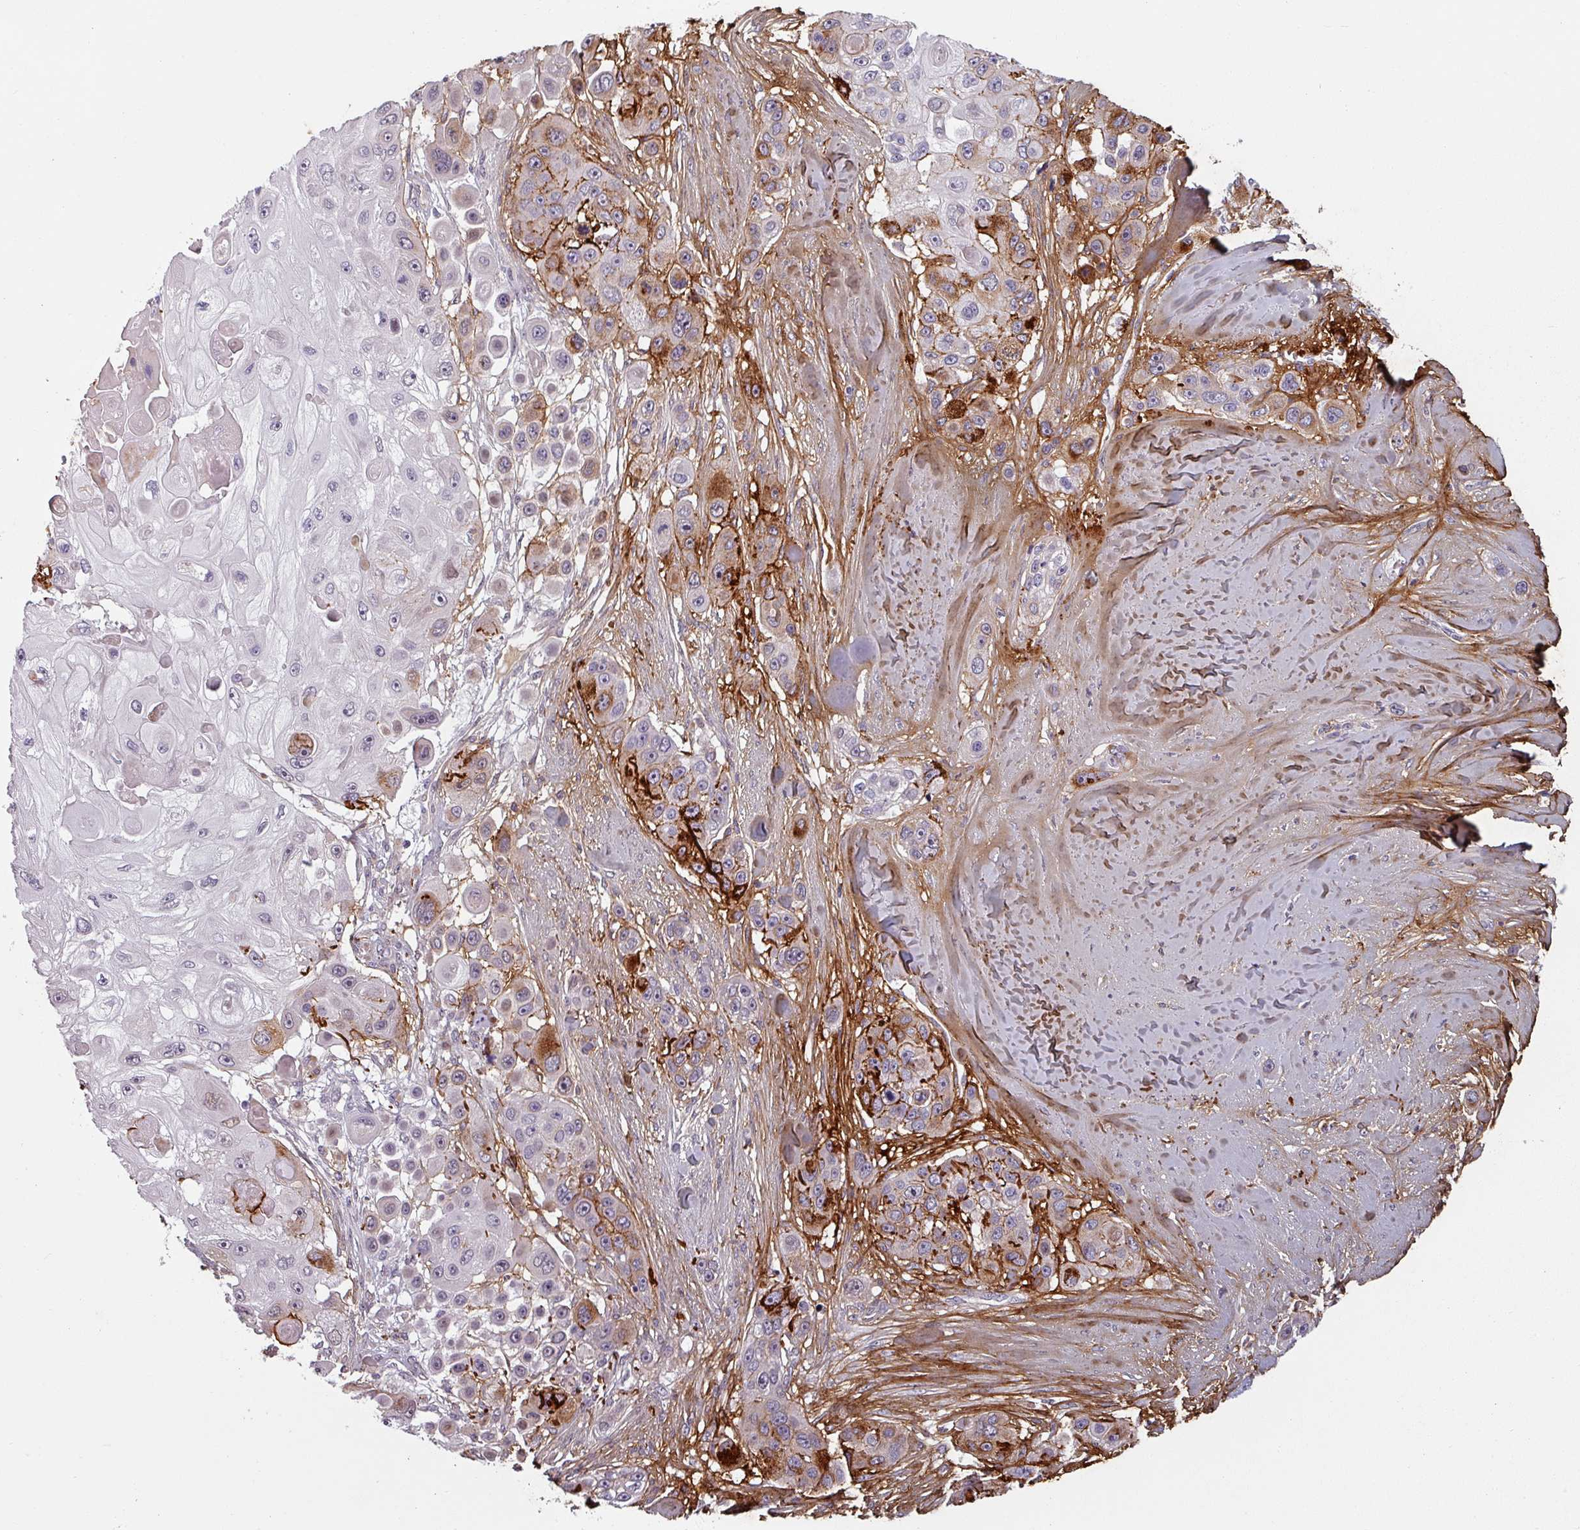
{"staining": {"intensity": "moderate", "quantity": "<25%", "location": "cytoplasmic/membranous"}, "tissue": "skin cancer", "cell_type": "Tumor cells", "image_type": "cancer", "snomed": [{"axis": "morphology", "description": "Squamous cell carcinoma, NOS"}, {"axis": "topography", "description": "Skin"}], "caption": "Immunohistochemical staining of skin cancer shows low levels of moderate cytoplasmic/membranous protein staining in about <25% of tumor cells.", "gene": "CYB5RL", "patient": {"sex": "male", "age": 67}}